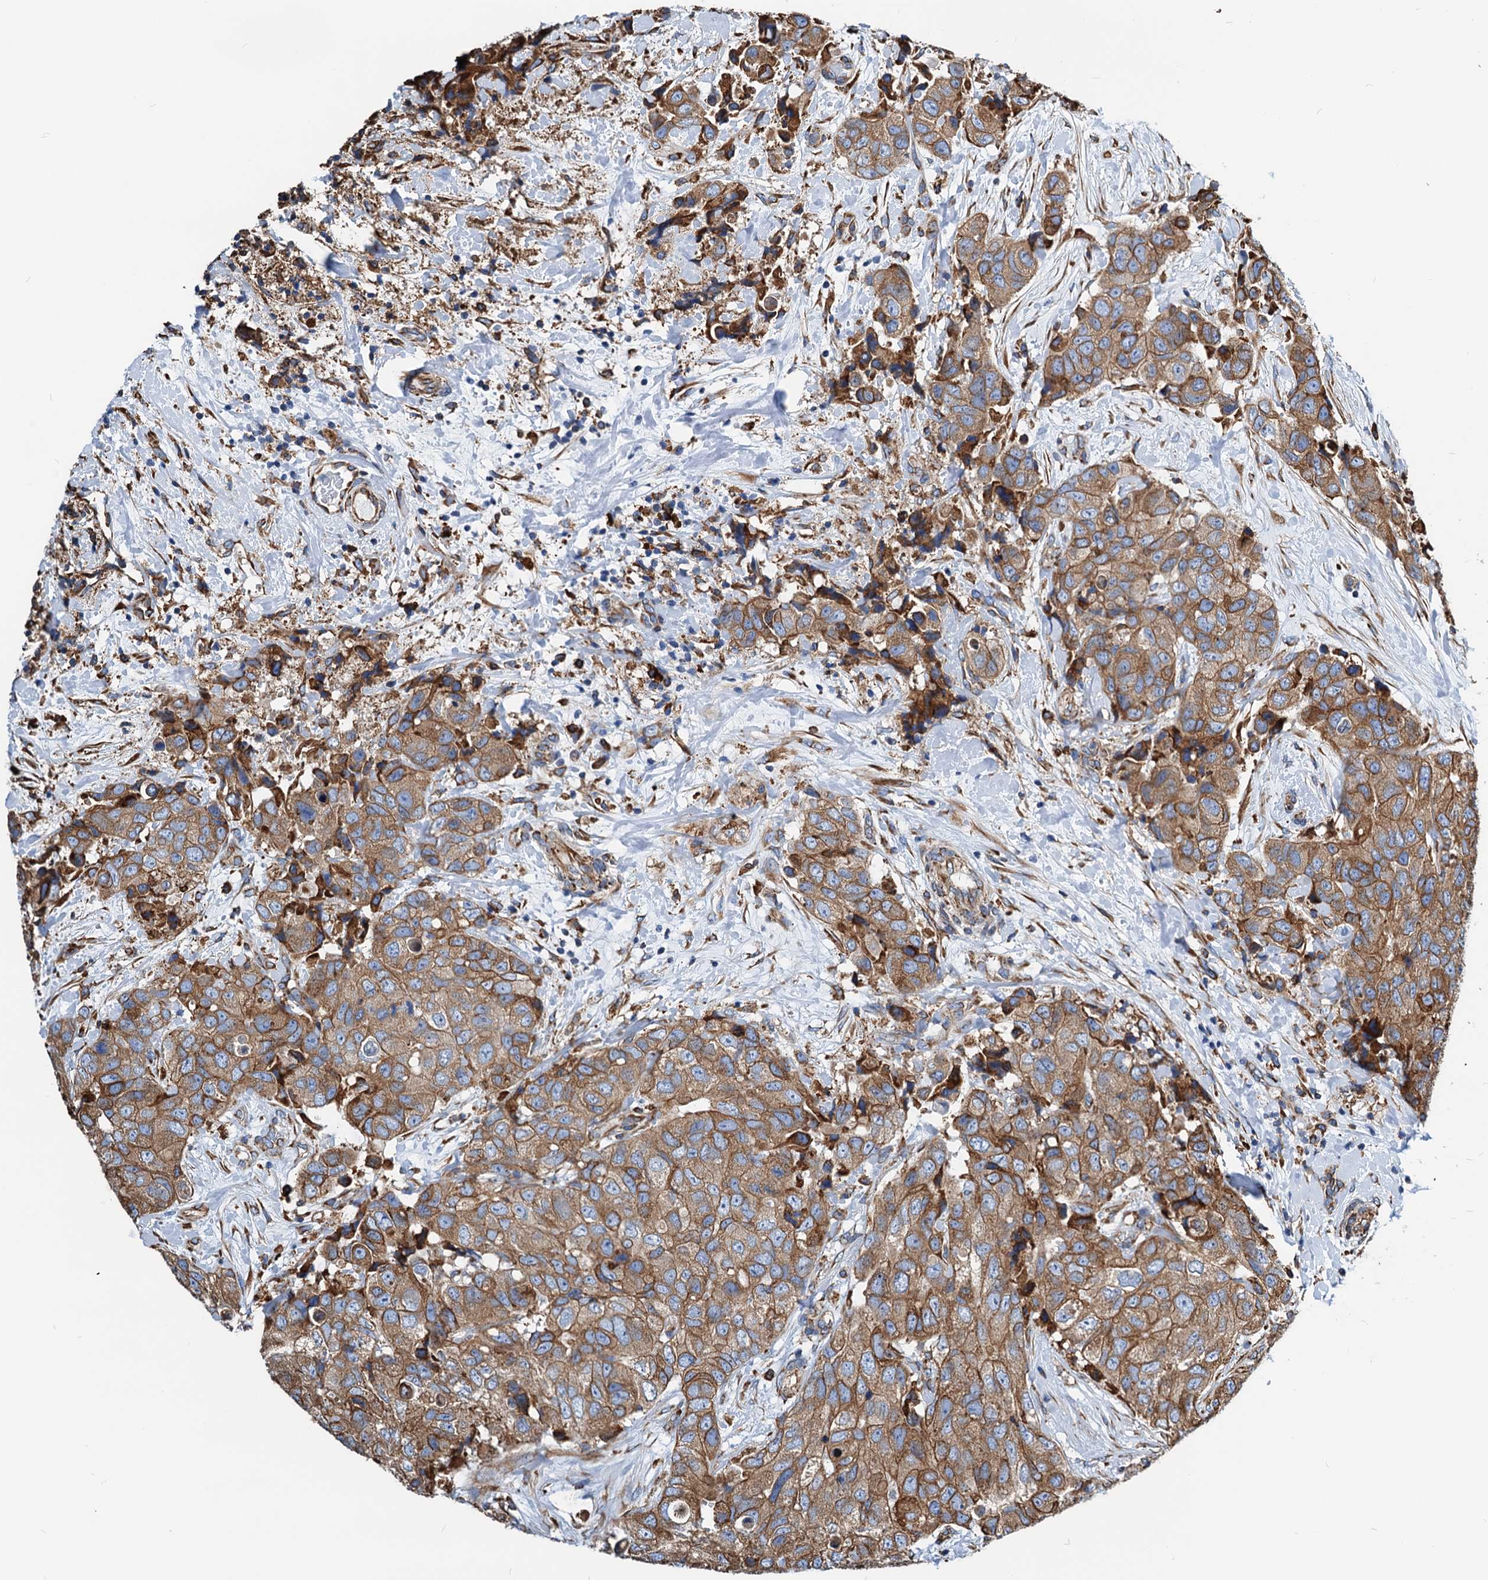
{"staining": {"intensity": "moderate", "quantity": ">75%", "location": "cytoplasmic/membranous"}, "tissue": "breast cancer", "cell_type": "Tumor cells", "image_type": "cancer", "snomed": [{"axis": "morphology", "description": "Duct carcinoma"}, {"axis": "topography", "description": "Breast"}], "caption": "Immunohistochemical staining of human breast cancer reveals medium levels of moderate cytoplasmic/membranous staining in about >75% of tumor cells. Nuclei are stained in blue.", "gene": "HSPA5", "patient": {"sex": "female", "age": 62}}